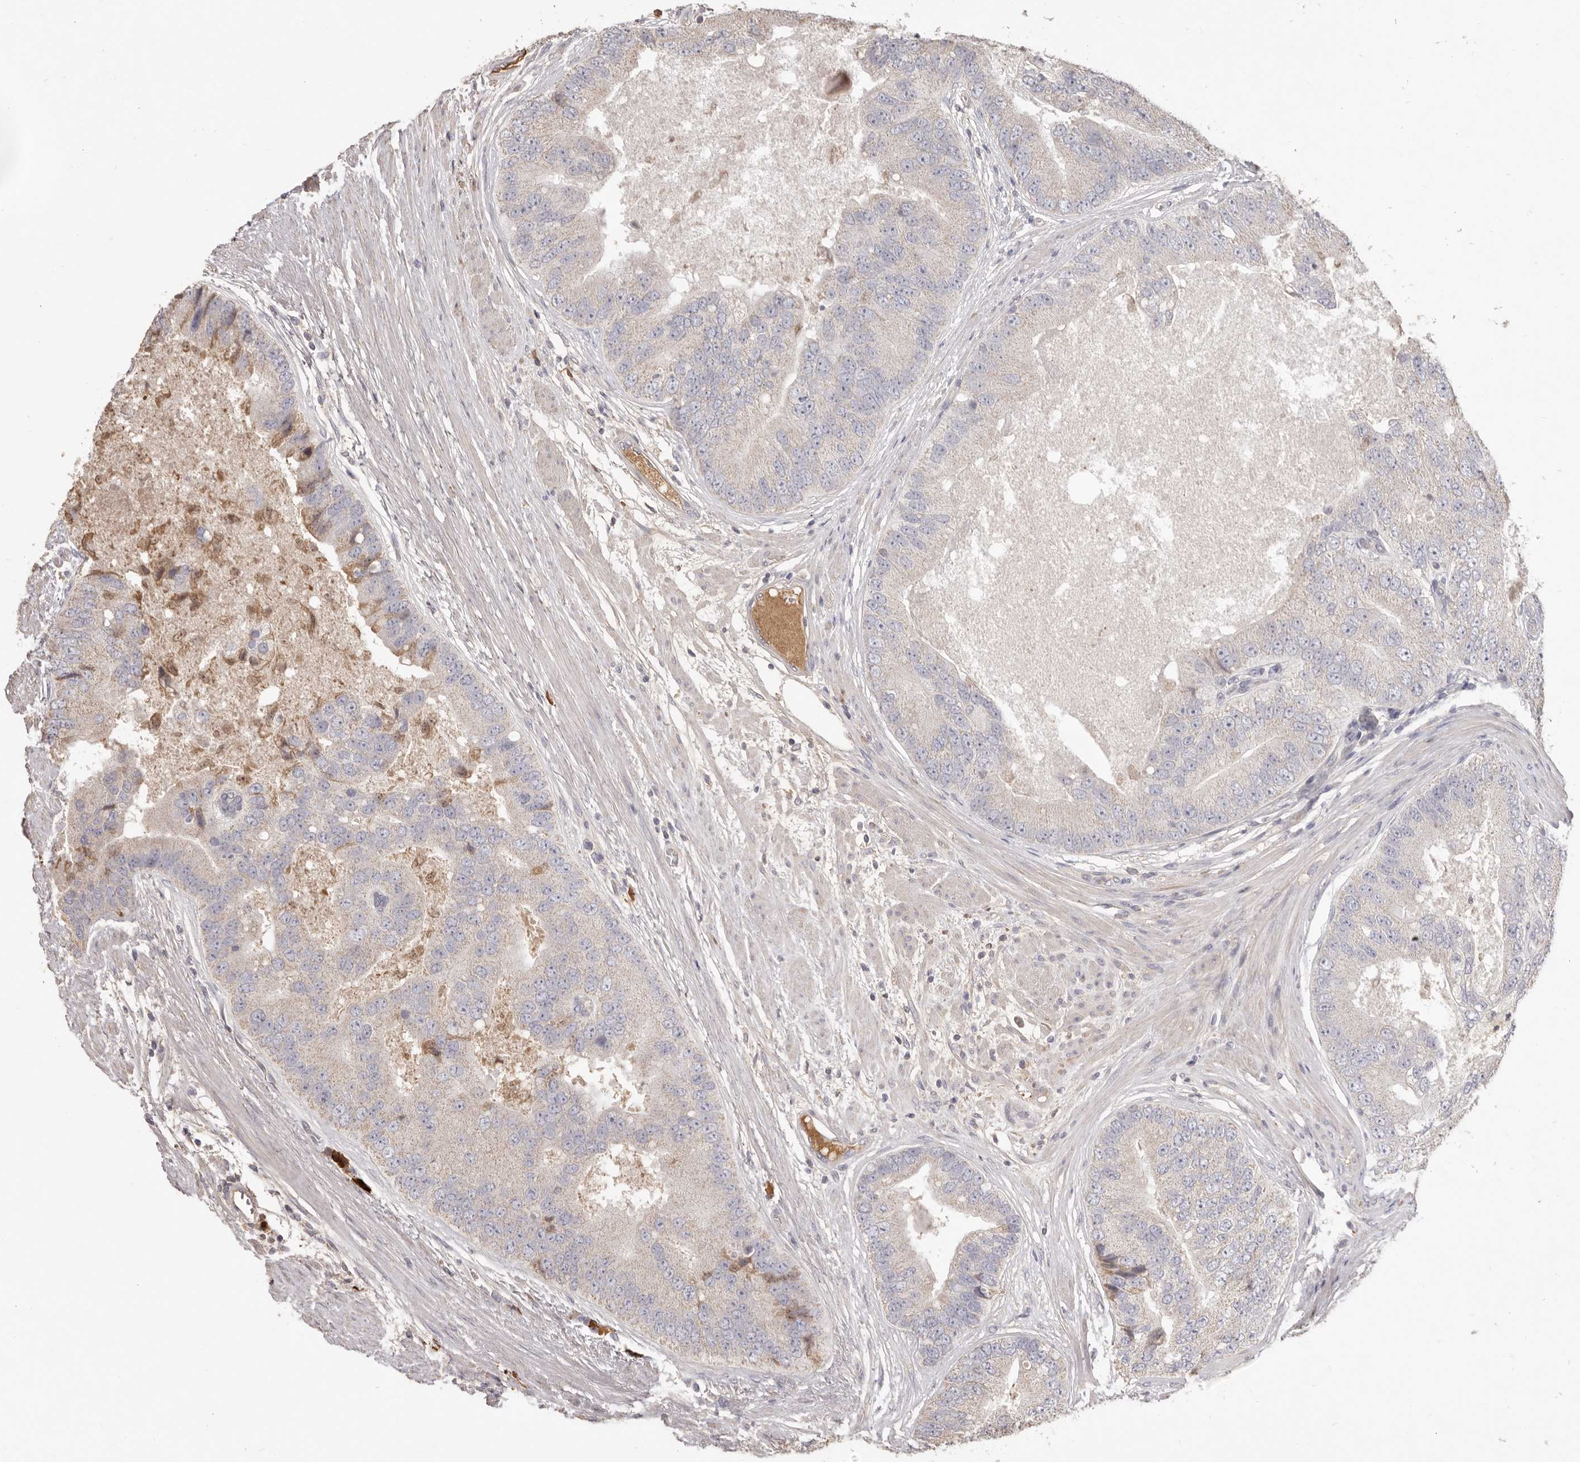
{"staining": {"intensity": "negative", "quantity": "none", "location": "none"}, "tissue": "prostate cancer", "cell_type": "Tumor cells", "image_type": "cancer", "snomed": [{"axis": "morphology", "description": "Adenocarcinoma, High grade"}, {"axis": "topography", "description": "Prostate"}], "caption": "Image shows no protein staining in tumor cells of adenocarcinoma (high-grade) (prostate) tissue.", "gene": "HCAR2", "patient": {"sex": "male", "age": 70}}